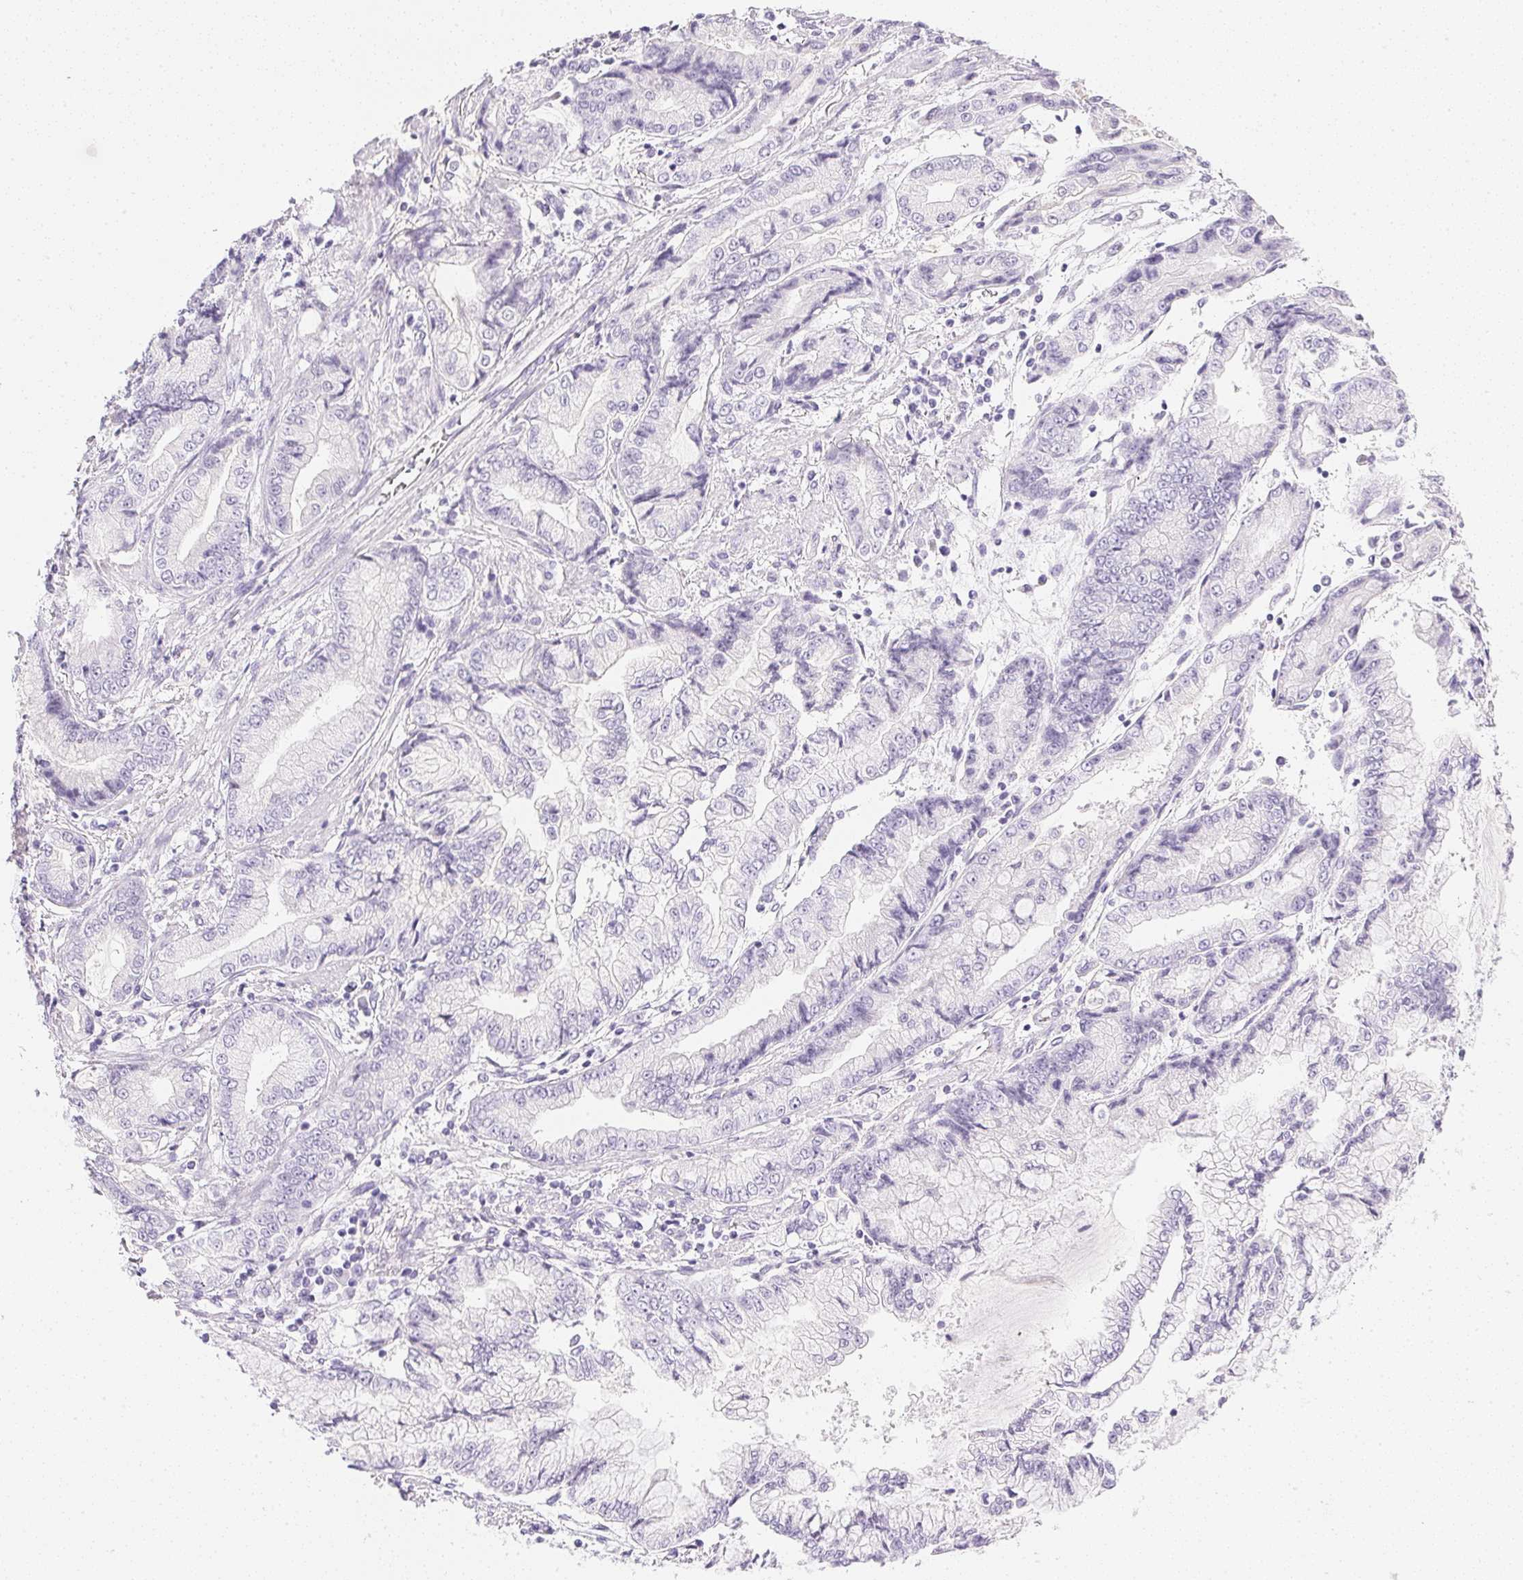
{"staining": {"intensity": "negative", "quantity": "none", "location": "none"}, "tissue": "stomach cancer", "cell_type": "Tumor cells", "image_type": "cancer", "snomed": [{"axis": "morphology", "description": "Adenocarcinoma, NOS"}, {"axis": "topography", "description": "Stomach, upper"}], "caption": "Immunohistochemistry of human adenocarcinoma (stomach) demonstrates no expression in tumor cells.", "gene": "CPB1", "patient": {"sex": "female", "age": 74}}